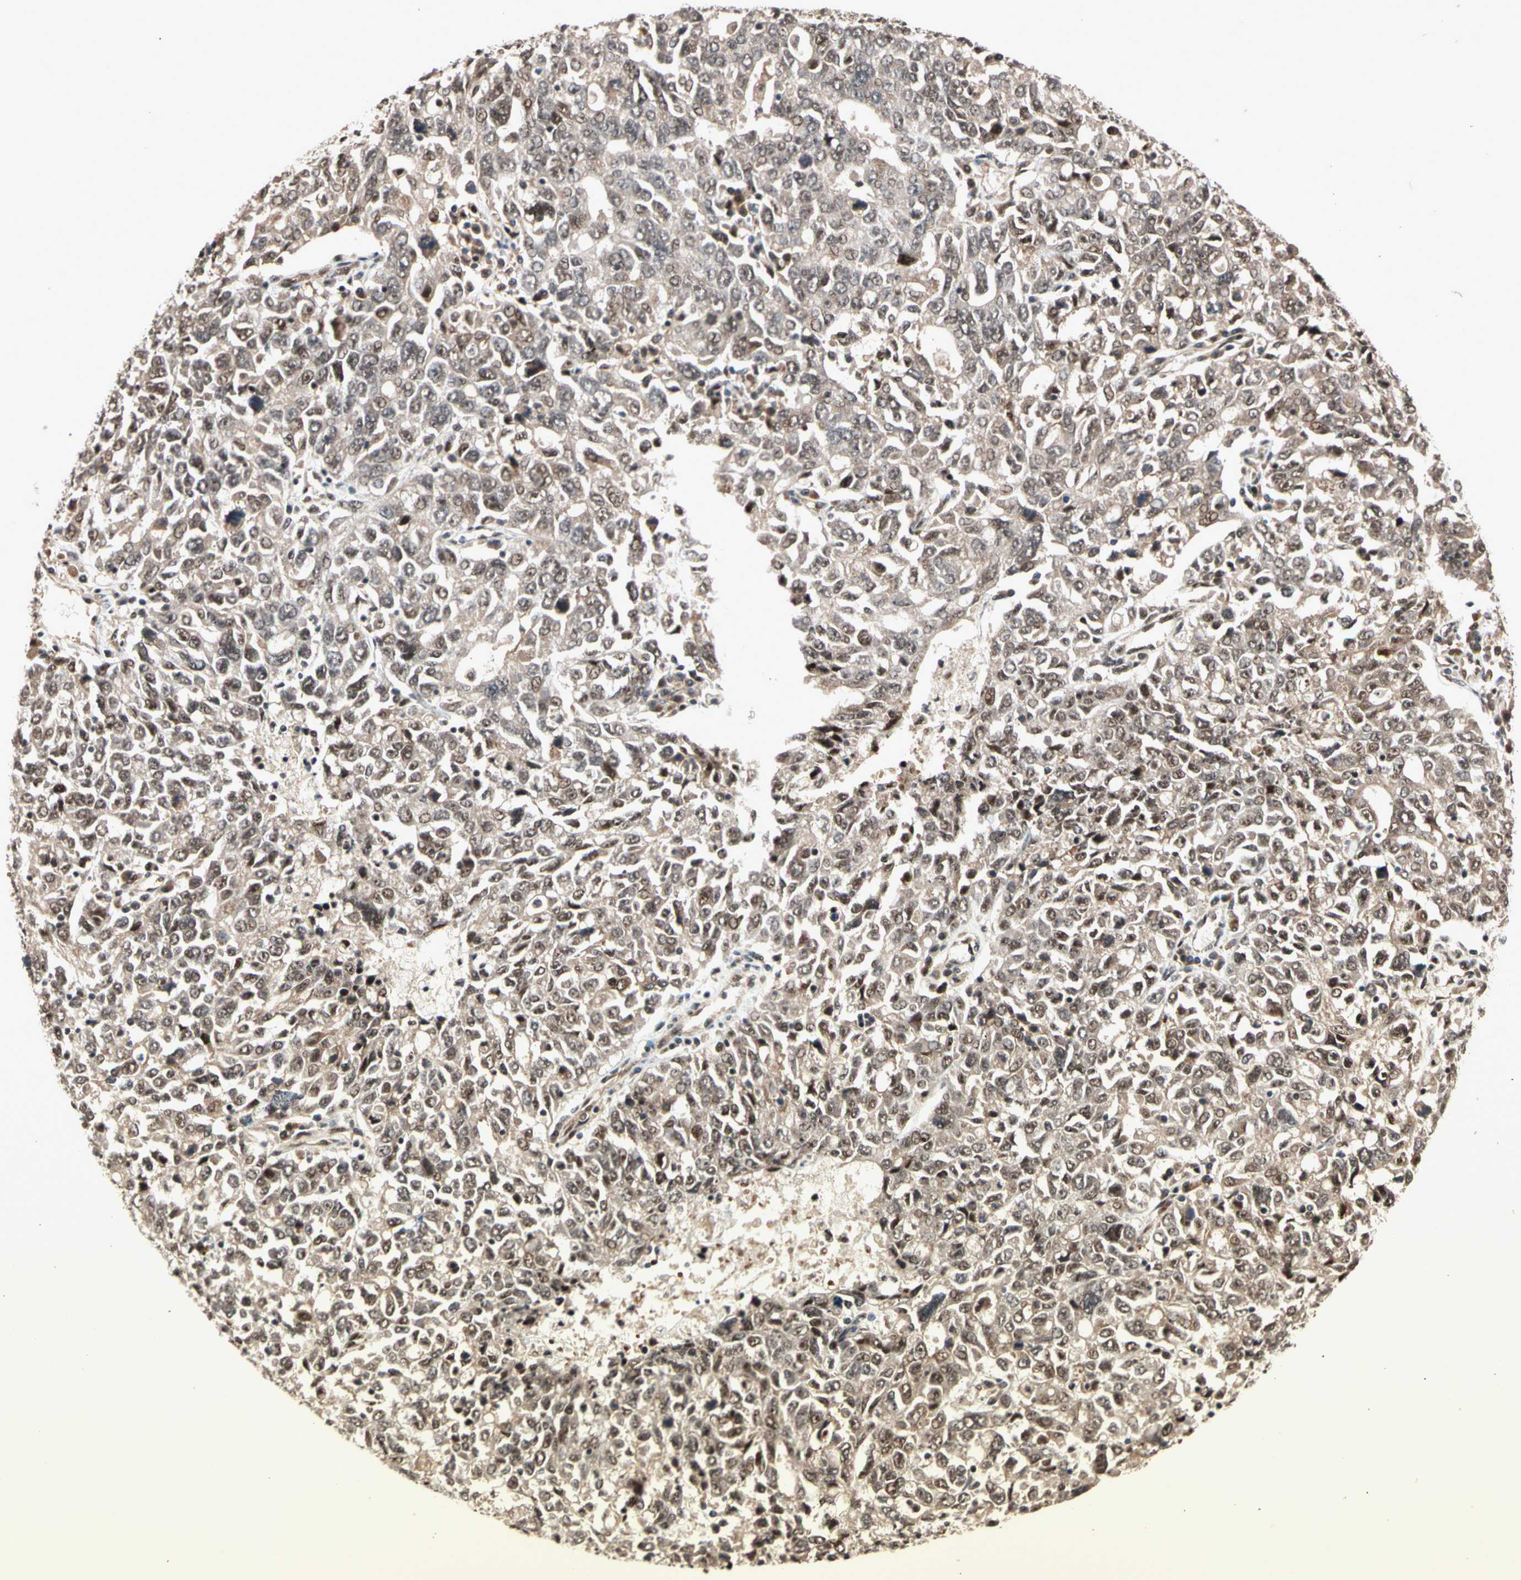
{"staining": {"intensity": "moderate", "quantity": ">75%", "location": "cytoplasmic/membranous,nuclear"}, "tissue": "ovarian cancer", "cell_type": "Tumor cells", "image_type": "cancer", "snomed": [{"axis": "morphology", "description": "Carcinoma, endometroid"}, {"axis": "topography", "description": "Ovary"}], "caption": "Human ovarian endometroid carcinoma stained for a protein (brown) displays moderate cytoplasmic/membranous and nuclear positive staining in approximately >75% of tumor cells.", "gene": "NGEF", "patient": {"sex": "female", "age": 62}}